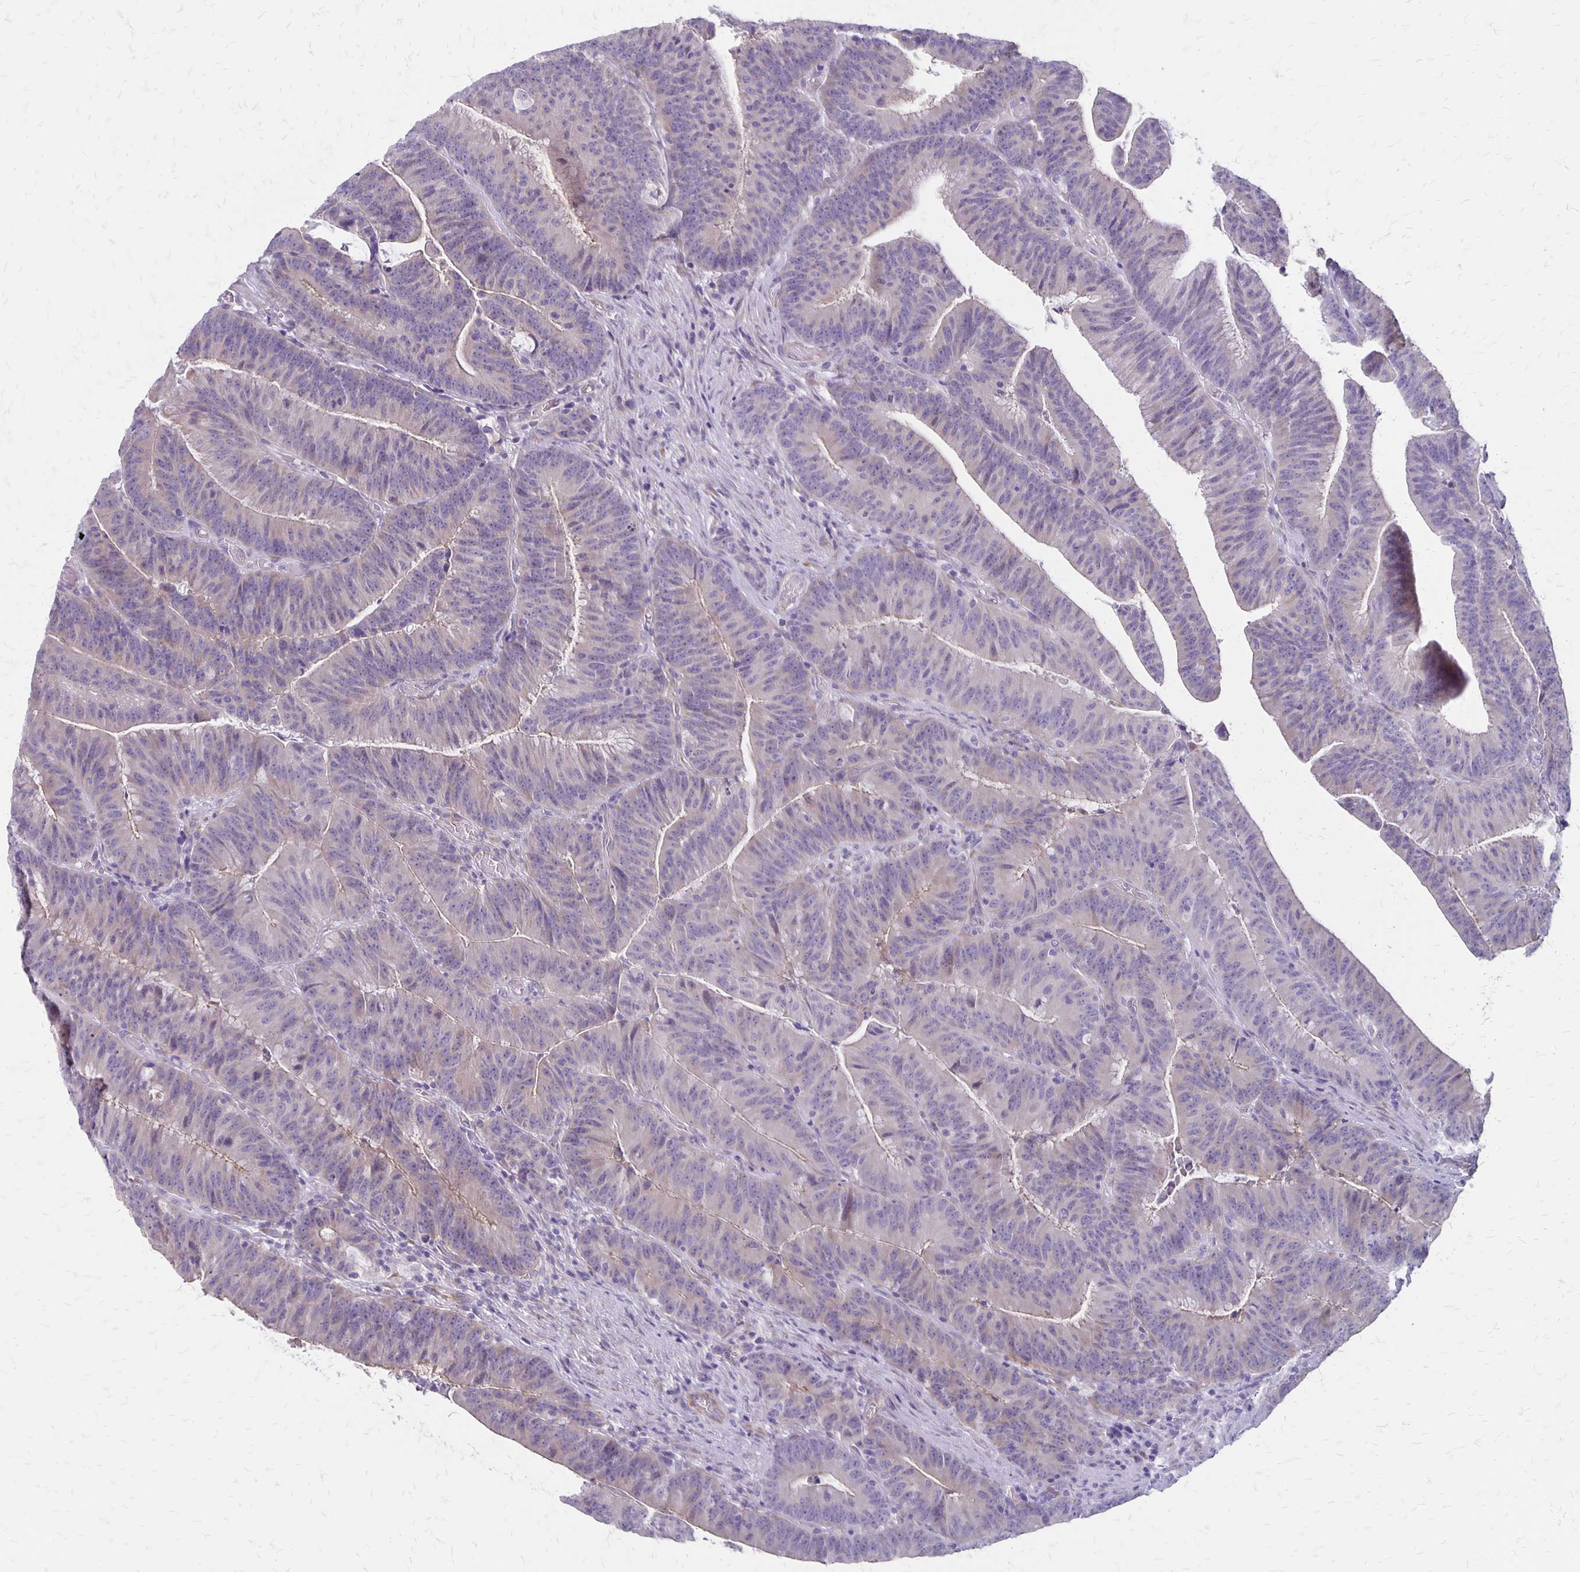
{"staining": {"intensity": "negative", "quantity": "none", "location": "none"}, "tissue": "colorectal cancer", "cell_type": "Tumor cells", "image_type": "cancer", "snomed": [{"axis": "morphology", "description": "Adenocarcinoma, NOS"}, {"axis": "topography", "description": "Colon"}], "caption": "An image of human adenocarcinoma (colorectal) is negative for staining in tumor cells.", "gene": "HOMER1", "patient": {"sex": "female", "age": 78}}